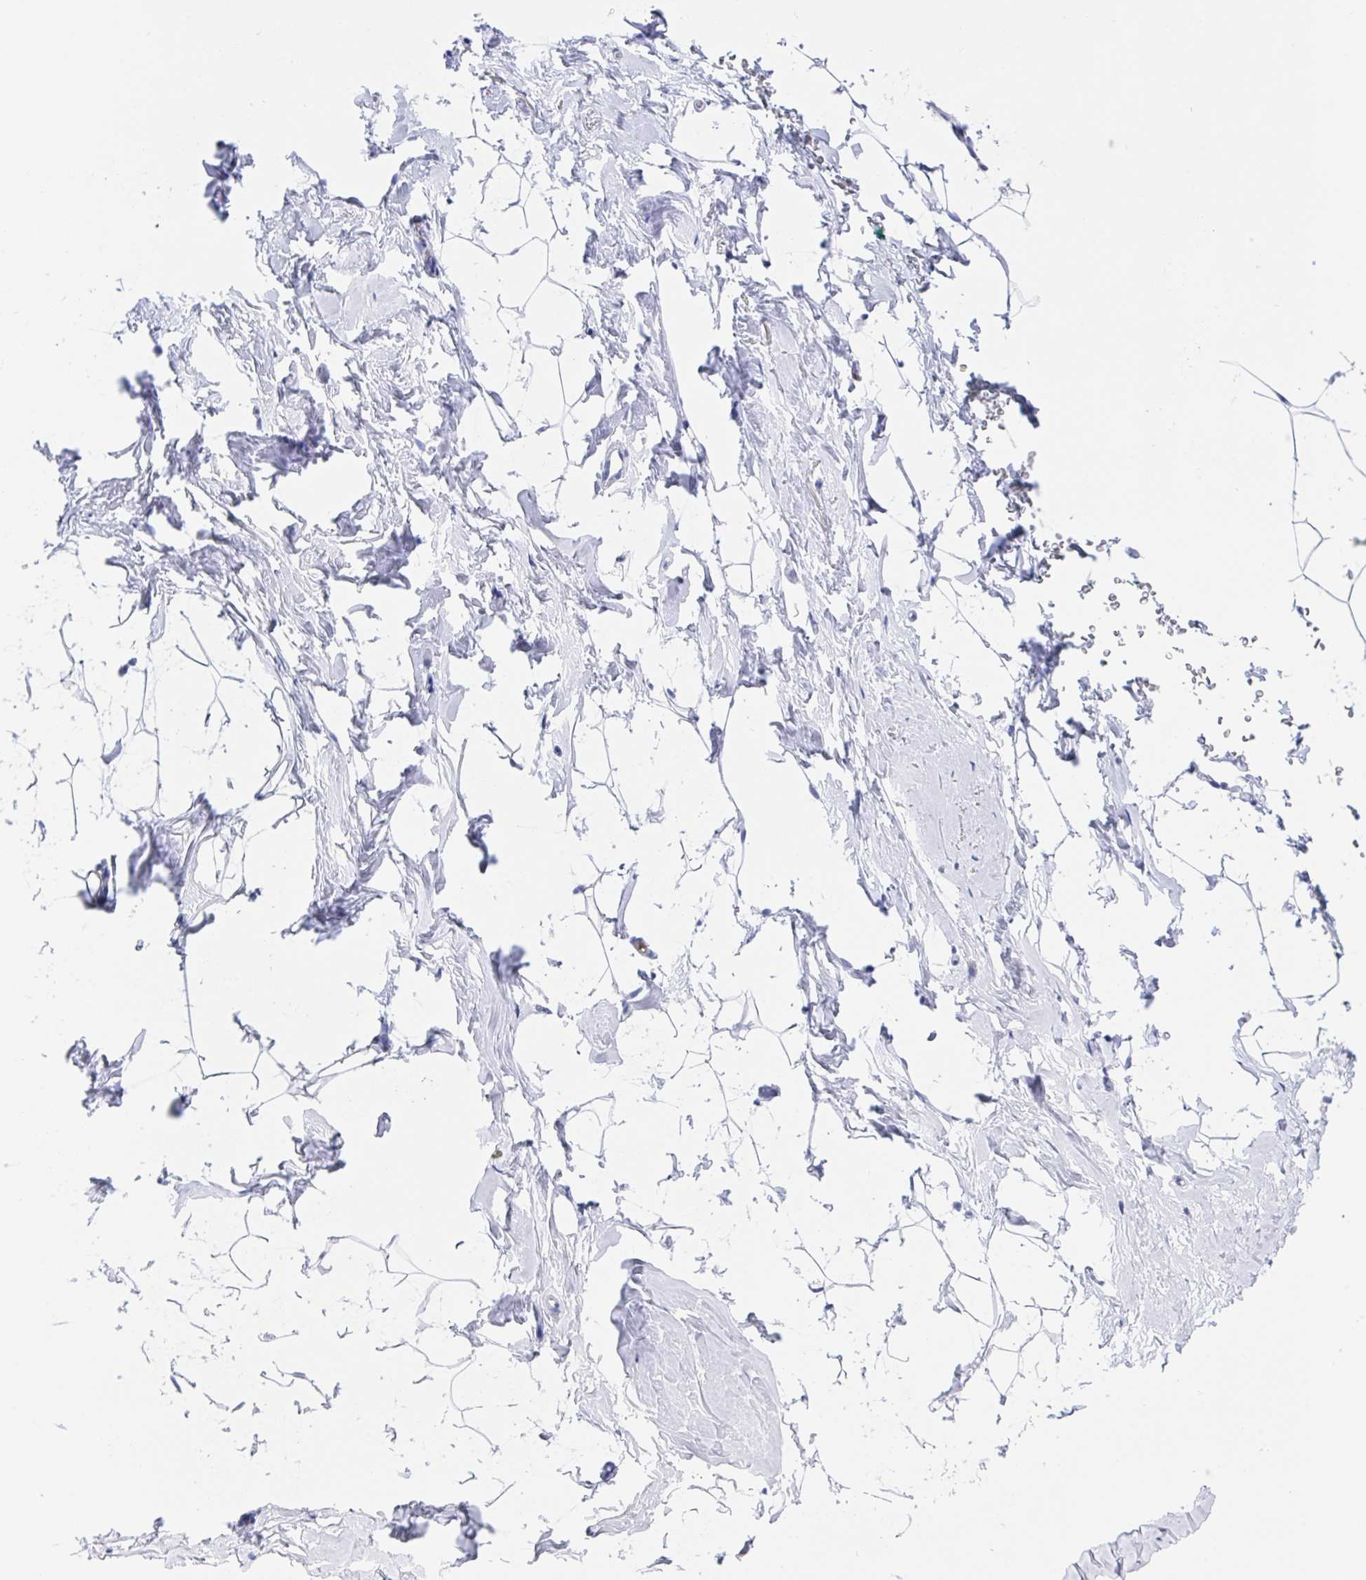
{"staining": {"intensity": "negative", "quantity": "none", "location": "none"}, "tissue": "breast", "cell_type": "Adipocytes", "image_type": "normal", "snomed": [{"axis": "morphology", "description": "Normal tissue, NOS"}, {"axis": "topography", "description": "Breast"}], "caption": "Protein analysis of normal breast demonstrates no significant expression in adipocytes.", "gene": "FCGR3A", "patient": {"sex": "female", "age": 32}}